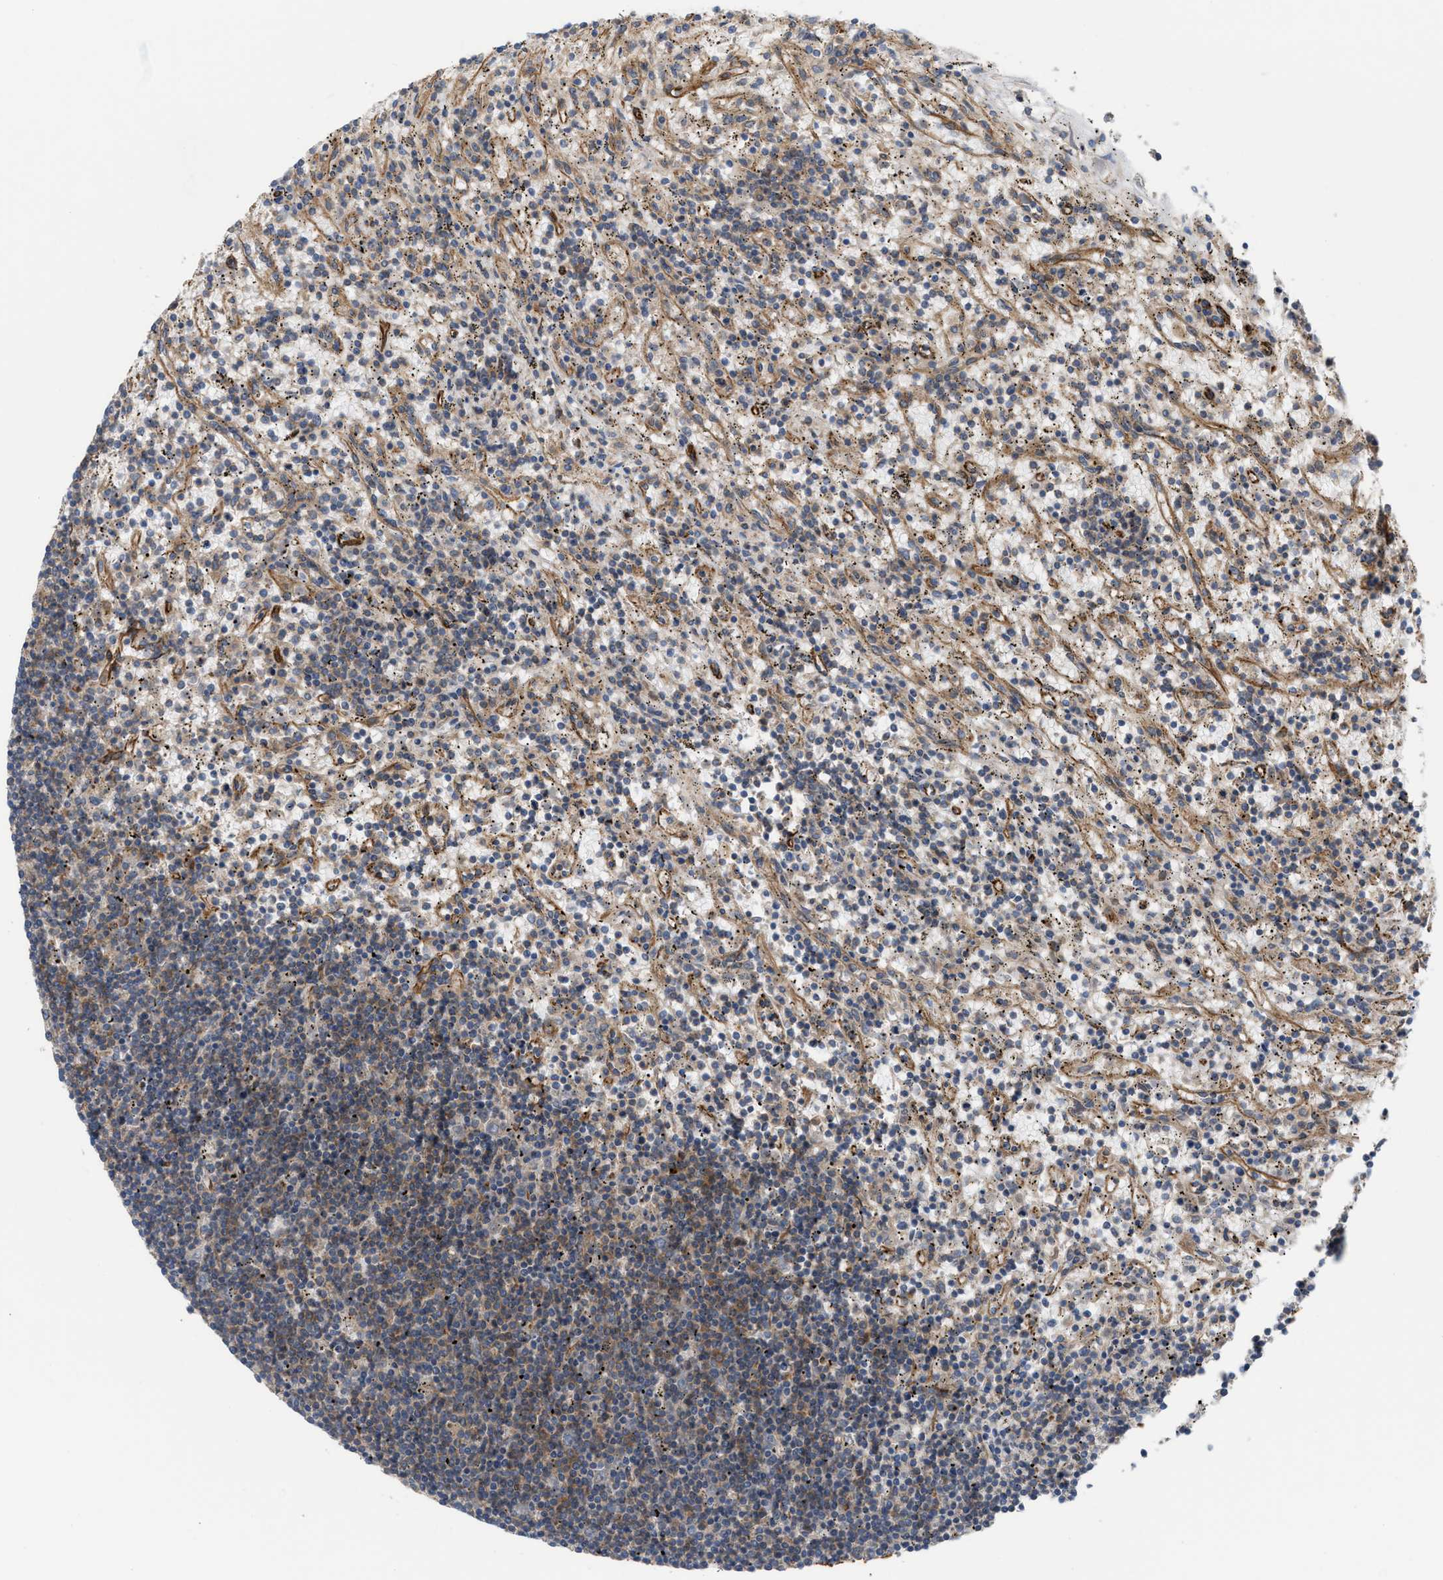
{"staining": {"intensity": "negative", "quantity": "none", "location": "none"}, "tissue": "lymphoma", "cell_type": "Tumor cells", "image_type": "cancer", "snomed": [{"axis": "morphology", "description": "Malignant lymphoma, non-Hodgkin's type, Low grade"}, {"axis": "topography", "description": "Spleen"}], "caption": "Immunohistochemistry (IHC) of human low-grade malignant lymphoma, non-Hodgkin's type shows no positivity in tumor cells.", "gene": "EPS15L1", "patient": {"sex": "male", "age": 76}}